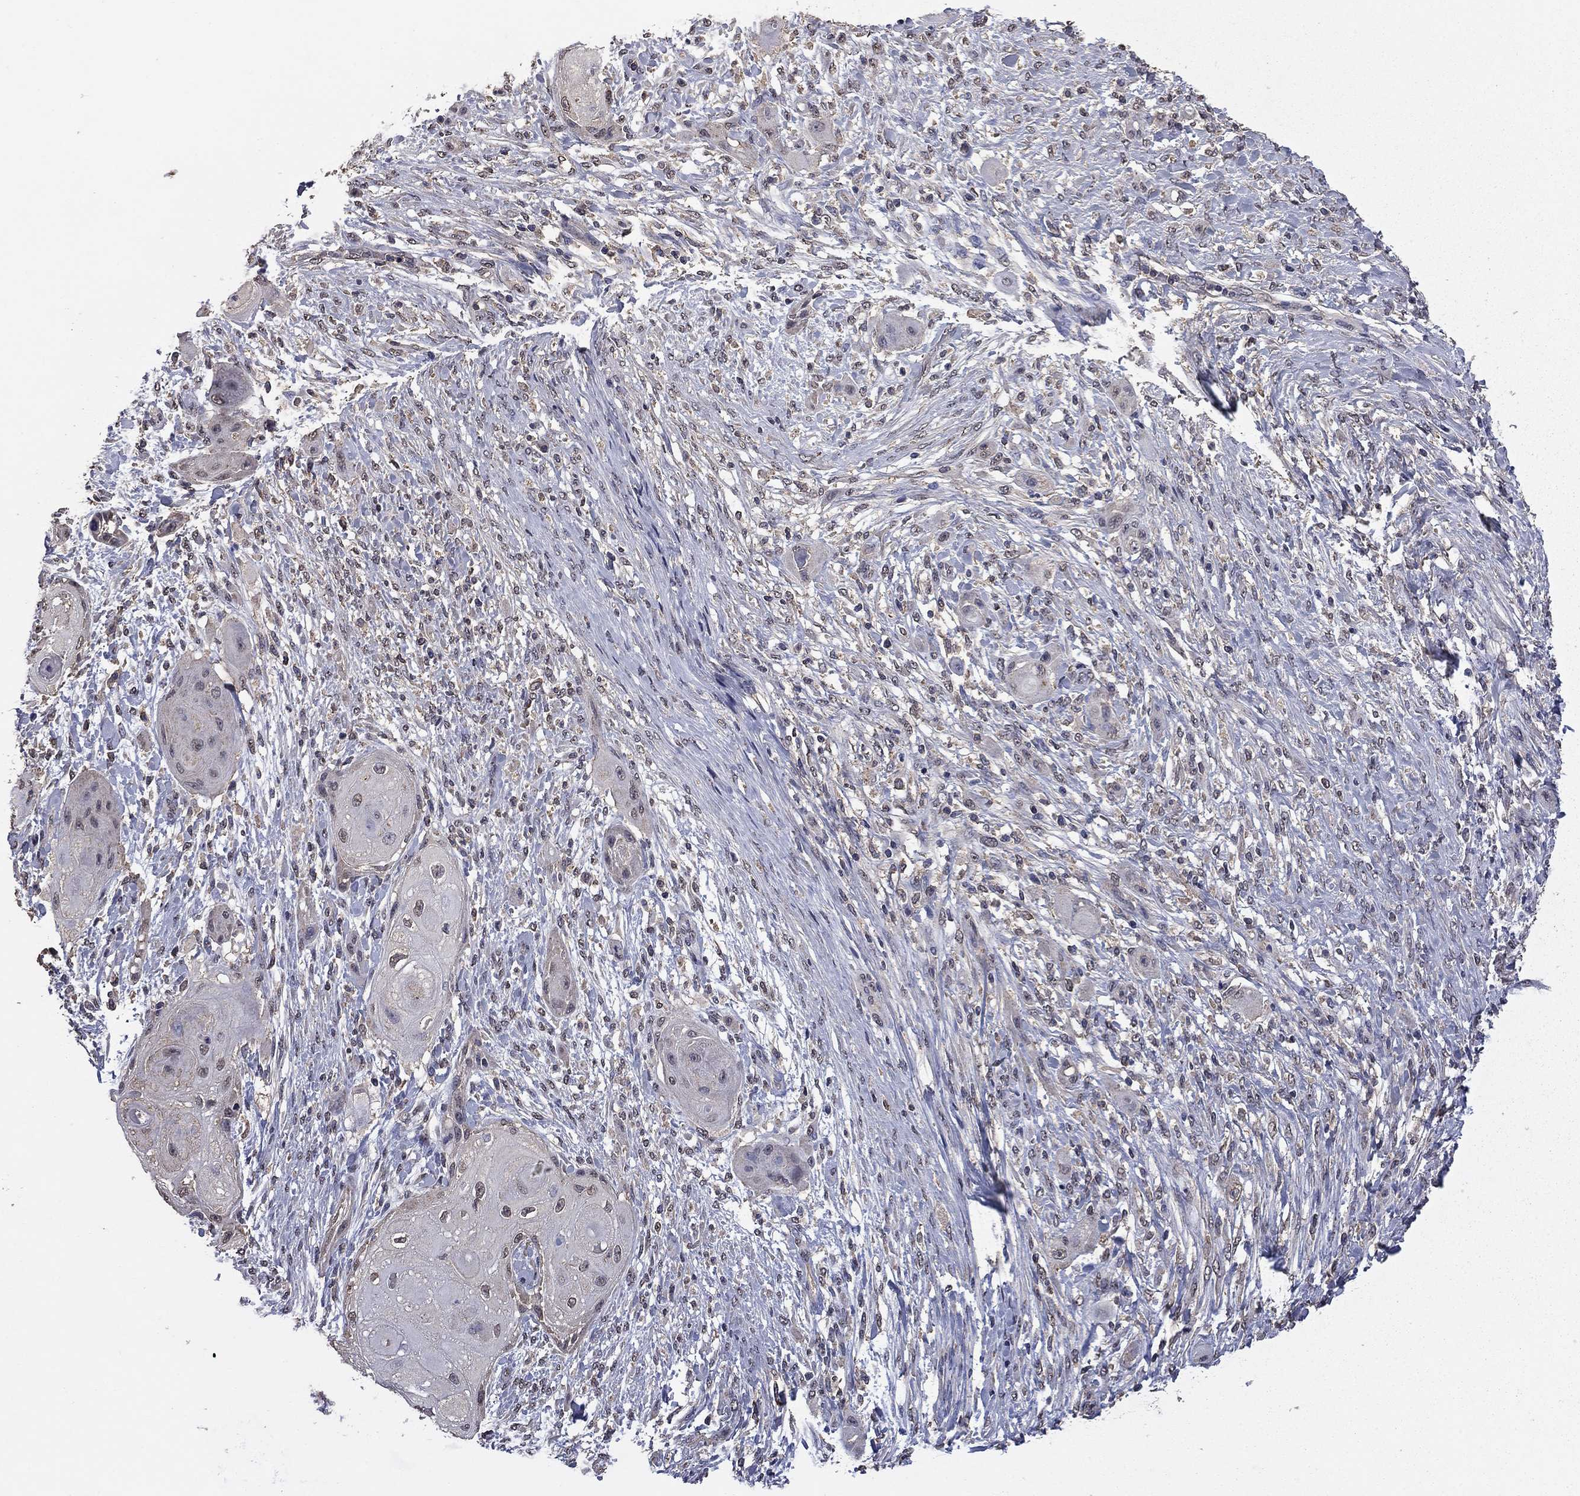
{"staining": {"intensity": "negative", "quantity": "none", "location": "none"}, "tissue": "skin cancer", "cell_type": "Tumor cells", "image_type": "cancer", "snomed": [{"axis": "morphology", "description": "Squamous cell carcinoma, NOS"}, {"axis": "topography", "description": "Skin"}], "caption": "The histopathology image exhibits no staining of tumor cells in skin cancer (squamous cell carcinoma). (IHC, brightfield microscopy, high magnification).", "gene": "MFAP3L", "patient": {"sex": "male", "age": 62}}